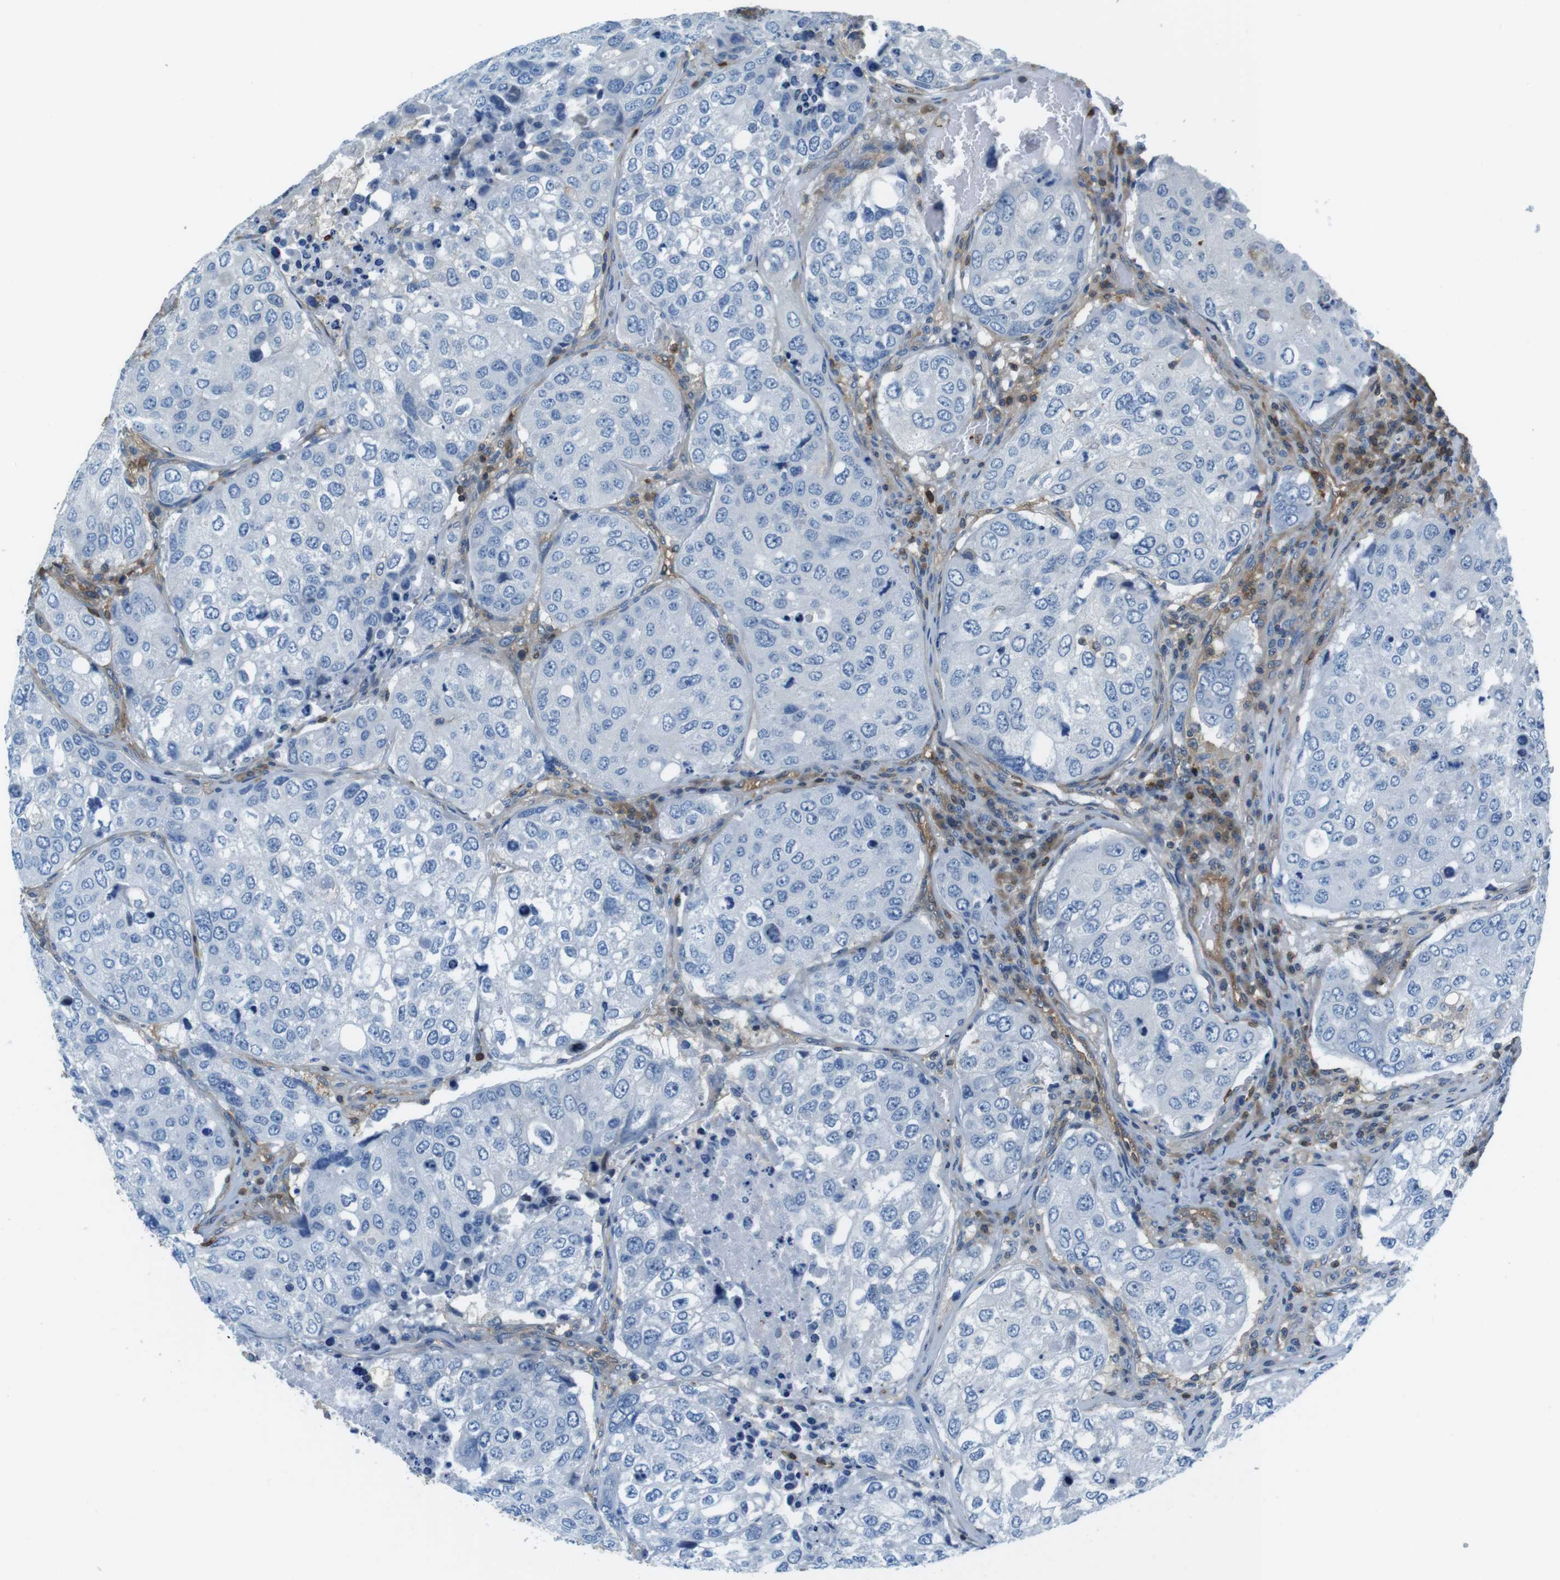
{"staining": {"intensity": "negative", "quantity": "none", "location": "none"}, "tissue": "urothelial cancer", "cell_type": "Tumor cells", "image_type": "cancer", "snomed": [{"axis": "morphology", "description": "Urothelial carcinoma, High grade"}, {"axis": "topography", "description": "Lymph node"}, {"axis": "topography", "description": "Urinary bladder"}], "caption": "Immunohistochemistry image of neoplastic tissue: urothelial cancer stained with DAB reveals no significant protein staining in tumor cells.", "gene": "TES", "patient": {"sex": "male", "age": 51}}